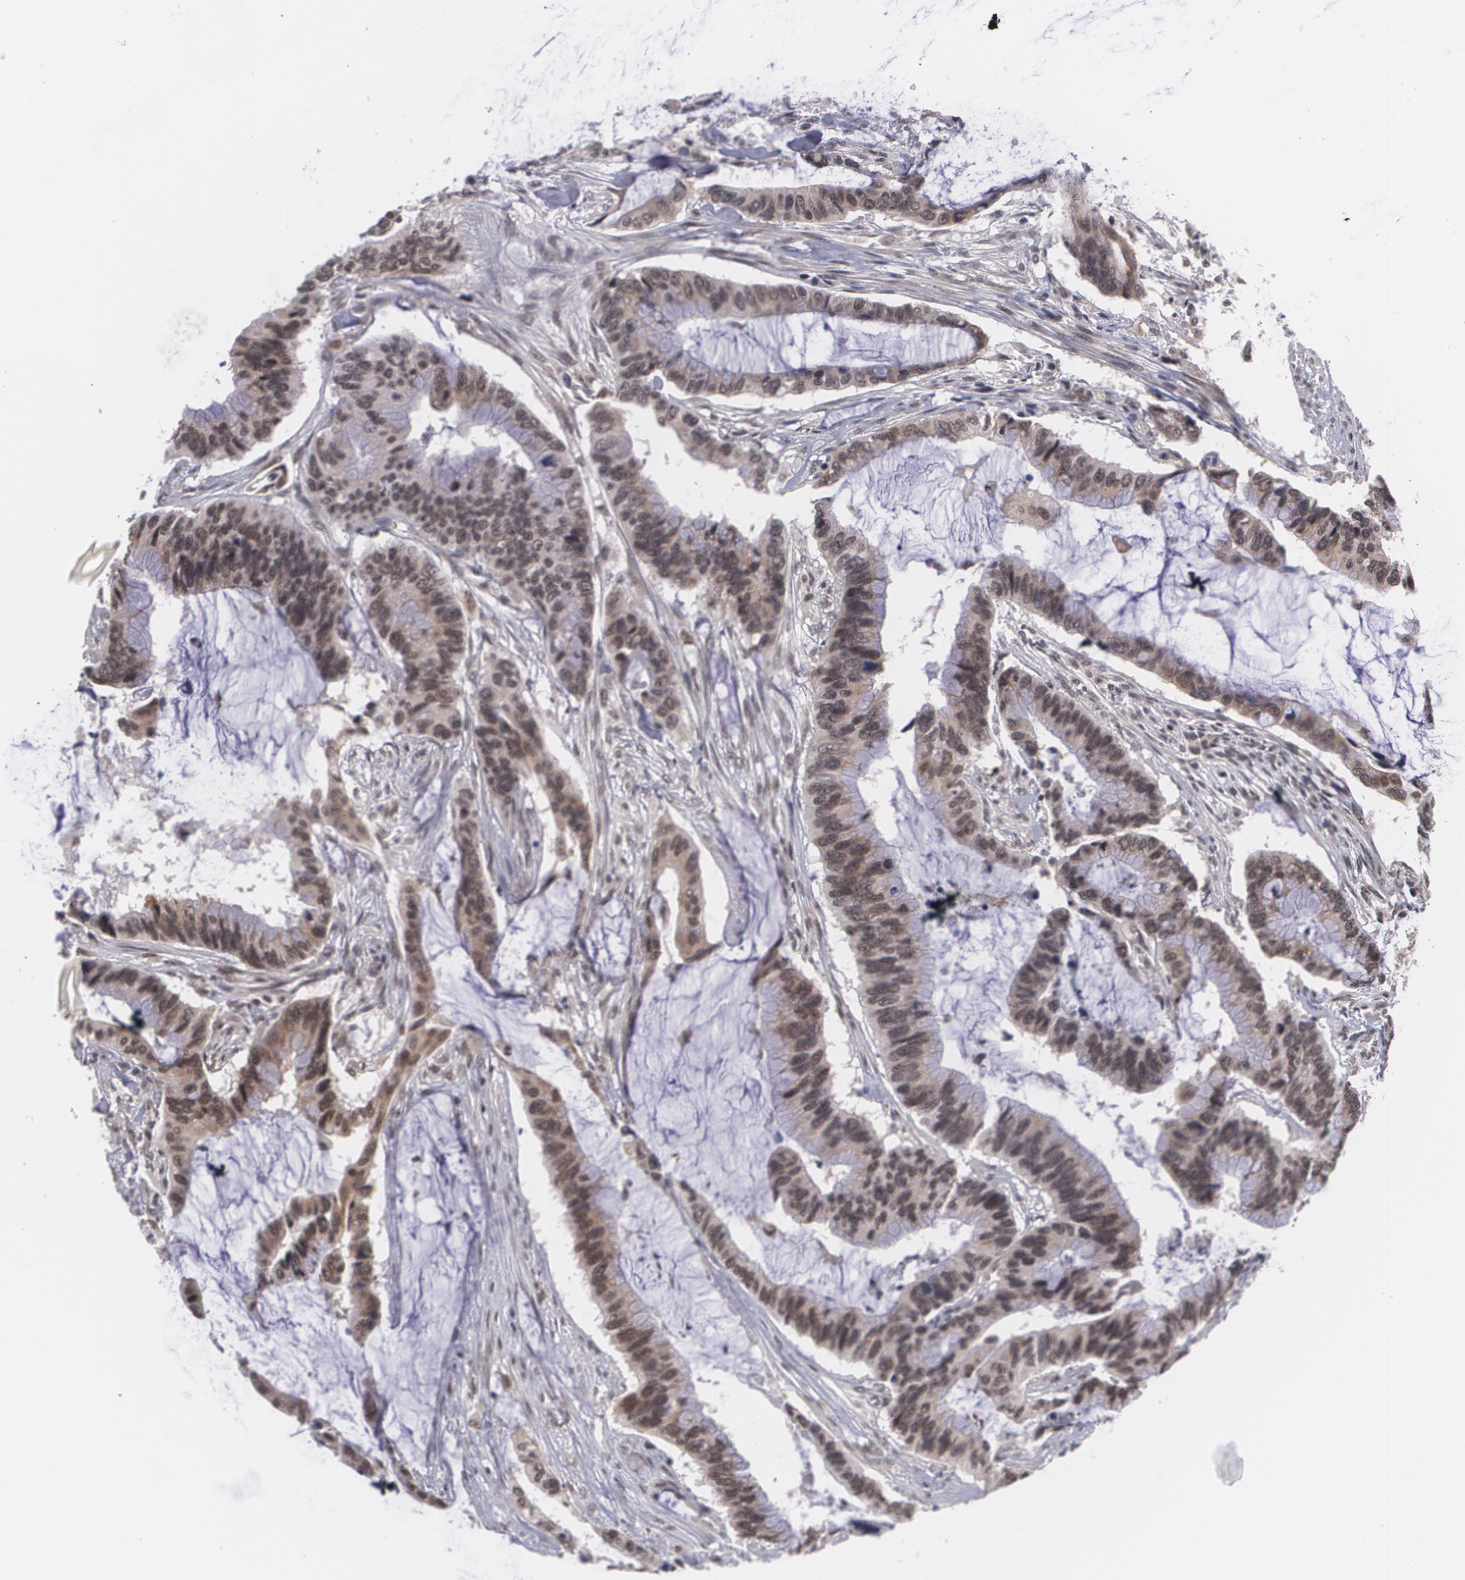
{"staining": {"intensity": "moderate", "quantity": "25%-75%", "location": "cytoplasmic/membranous,nuclear"}, "tissue": "colorectal cancer", "cell_type": "Tumor cells", "image_type": "cancer", "snomed": [{"axis": "morphology", "description": "Adenocarcinoma, NOS"}, {"axis": "topography", "description": "Rectum"}], "caption": "Colorectal cancer (adenocarcinoma) stained for a protein displays moderate cytoplasmic/membranous and nuclear positivity in tumor cells.", "gene": "ALX1", "patient": {"sex": "female", "age": 59}}